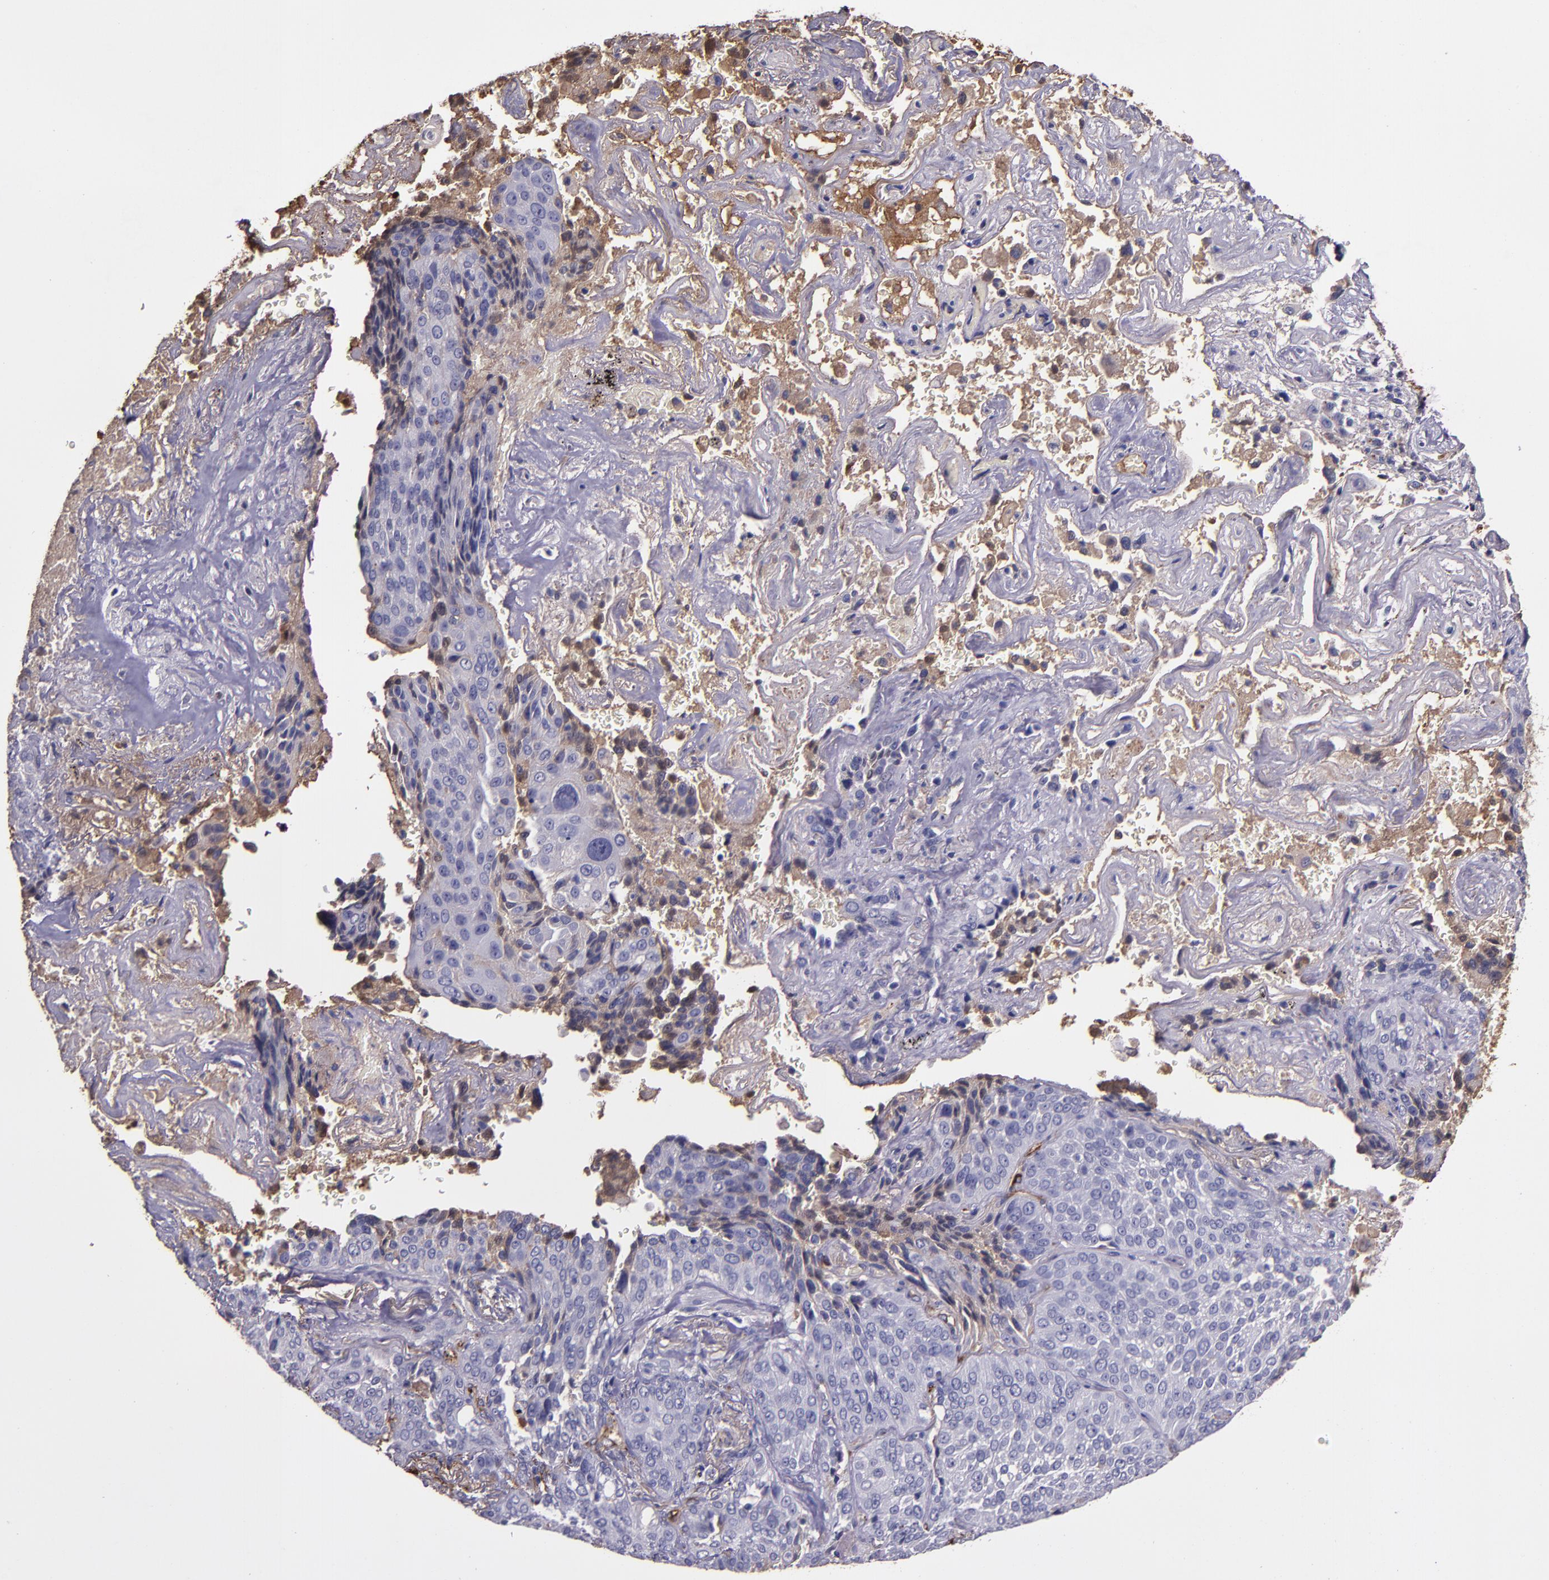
{"staining": {"intensity": "negative", "quantity": "none", "location": "none"}, "tissue": "lung cancer", "cell_type": "Tumor cells", "image_type": "cancer", "snomed": [{"axis": "morphology", "description": "Squamous cell carcinoma, NOS"}, {"axis": "topography", "description": "Lung"}], "caption": "An IHC image of lung squamous cell carcinoma is shown. There is no staining in tumor cells of lung squamous cell carcinoma.", "gene": "A2M", "patient": {"sex": "male", "age": 54}}